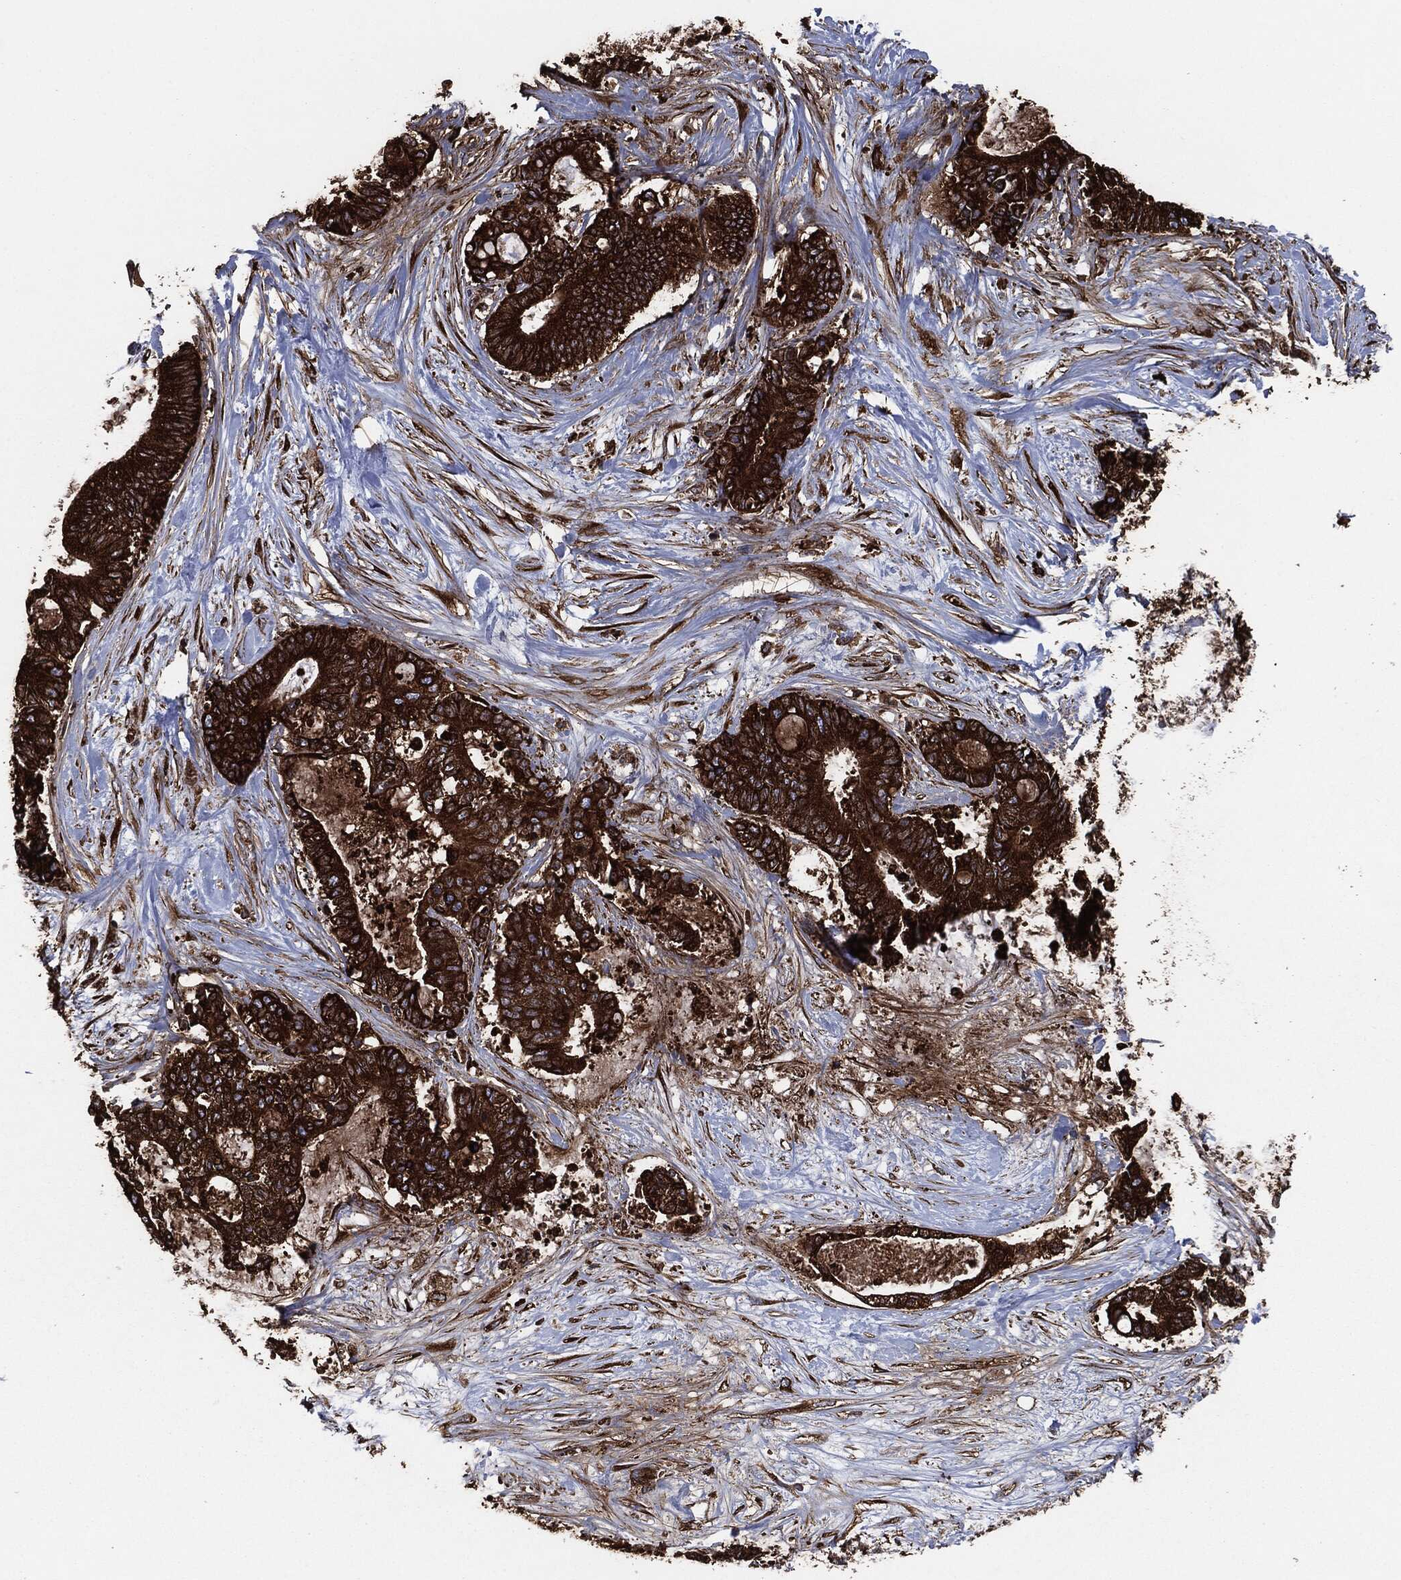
{"staining": {"intensity": "strong", "quantity": ">75%", "location": "cytoplasmic/membranous"}, "tissue": "liver cancer", "cell_type": "Tumor cells", "image_type": "cancer", "snomed": [{"axis": "morphology", "description": "Cholangiocarcinoma"}, {"axis": "topography", "description": "Liver"}], "caption": "Brown immunohistochemical staining in liver cholangiocarcinoma shows strong cytoplasmic/membranous positivity in approximately >75% of tumor cells.", "gene": "AMFR", "patient": {"sex": "female", "age": 73}}